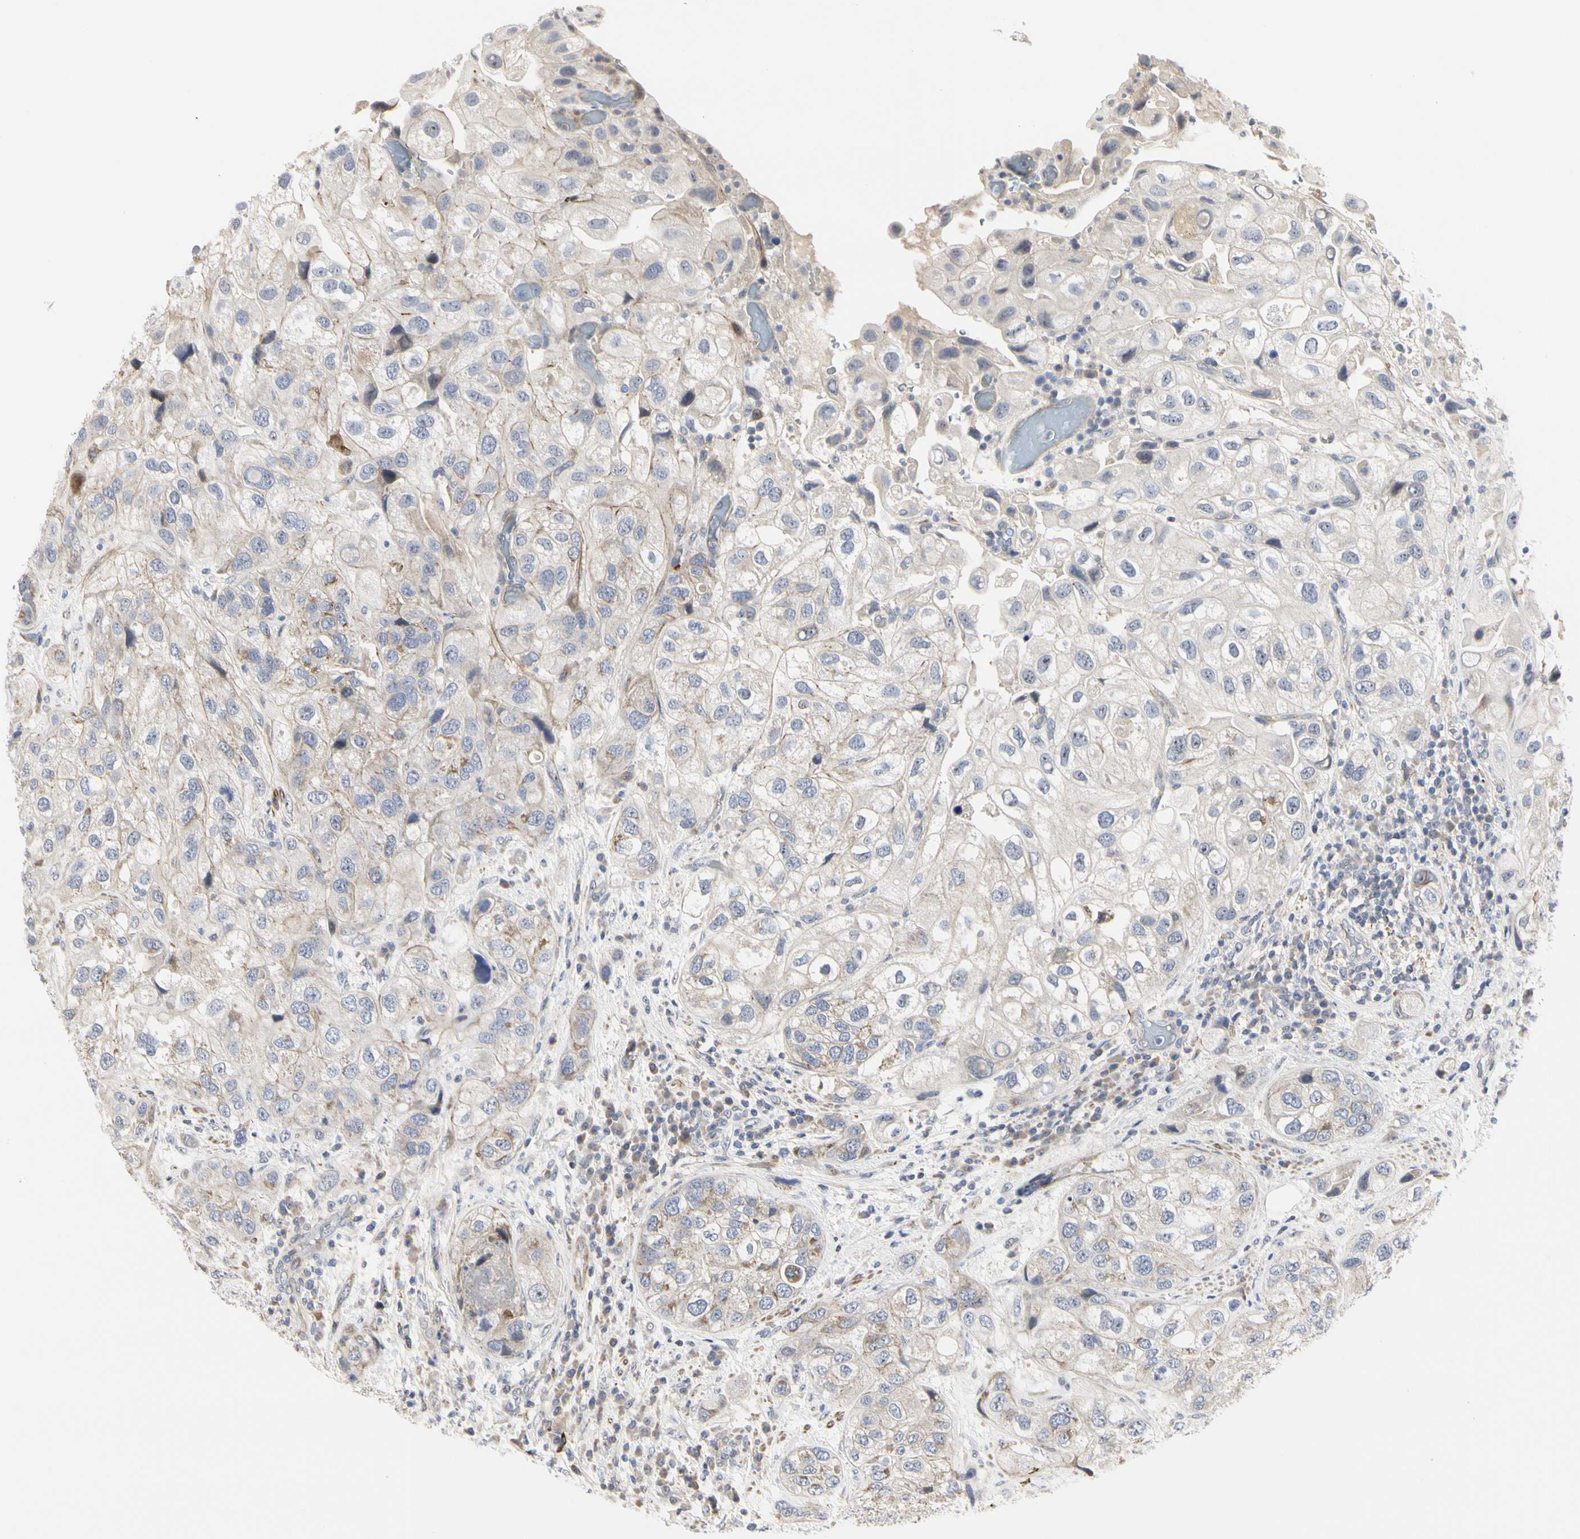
{"staining": {"intensity": "moderate", "quantity": "<25%", "location": "cytoplasmic/membranous"}, "tissue": "urothelial cancer", "cell_type": "Tumor cells", "image_type": "cancer", "snomed": [{"axis": "morphology", "description": "Urothelial carcinoma, High grade"}, {"axis": "topography", "description": "Urinary bladder"}], "caption": "Human urothelial carcinoma (high-grade) stained with a brown dye demonstrates moderate cytoplasmic/membranous positive staining in about <25% of tumor cells.", "gene": "SHANK2", "patient": {"sex": "female", "age": 64}}